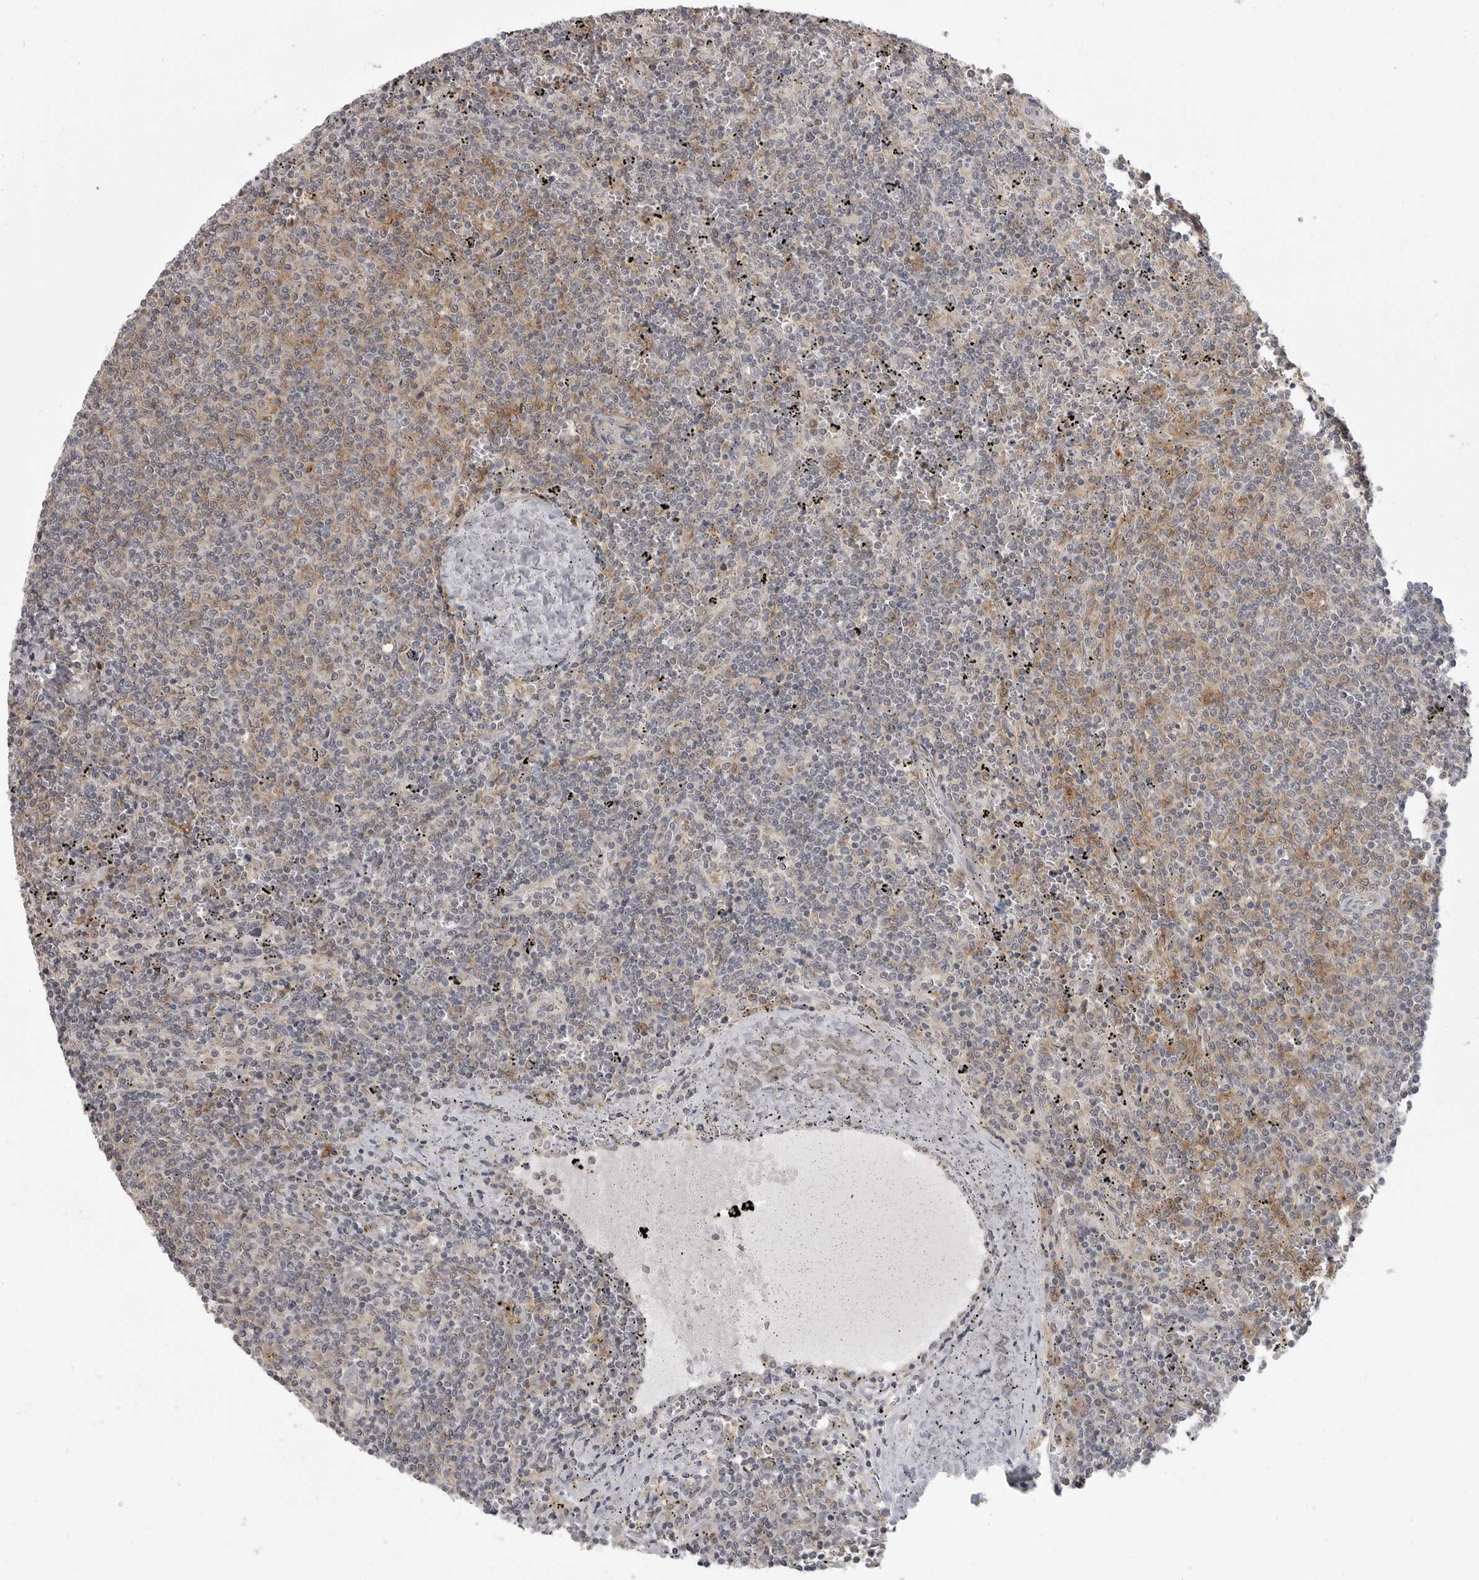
{"staining": {"intensity": "weak", "quantity": "25%-75%", "location": "cytoplasmic/membranous"}, "tissue": "lymphoma", "cell_type": "Tumor cells", "image_type": "cancer", "snomed": [{"axis": "morphology", "description": "Malignant lymphoma, non-Hodgkin's type, Low grade"}, {"axis": "topography", "description": "Spleen"}], "caption": "High-magnification brightfield microscopy of lymphoma stained with DAB (brown) and counterstained with hematoxylin (blue). tumor cells exhibit weak cytoplasmic/membranous expression is identified in about25%-75% of cells.", "gene": "IFNGR1", "patient": {"sex": "female", "age": 50}}